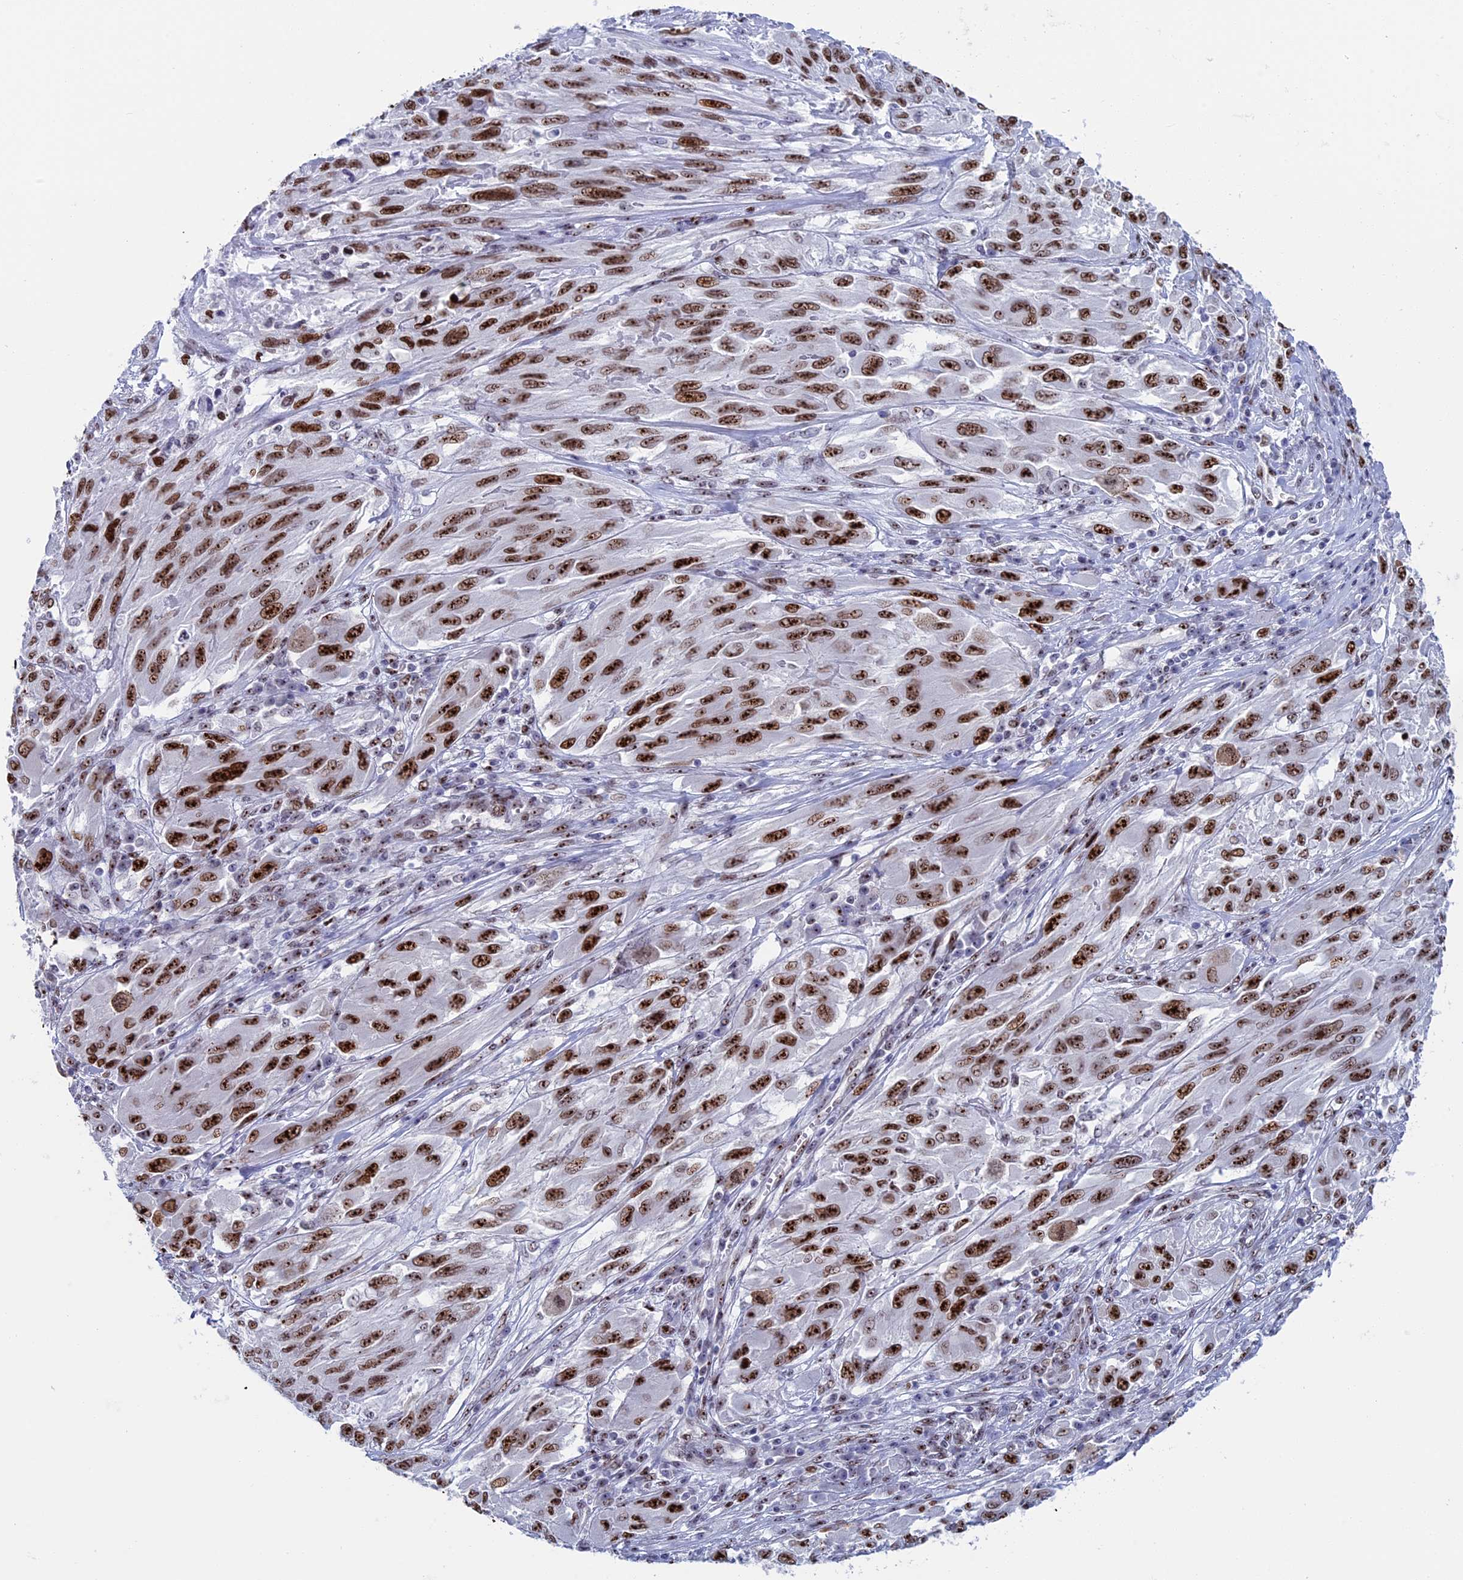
{"staining": {"intensity": "strong", "quantity": ">75%", "location": "nuclear"}, "tissue": "melanoma", "cell_type": "Tumor cells", "image_type": "cancer", "snomed": [{"axis": "morphology", "description": "Malignant melanoma, NOS"}, {"axis": "topography", "description": "Skin"}], "caption": "Protein expression analysis of human melanoma reveals strong nuclear staining in about >75% of tumor cells. (DAB (3,3'-diaminobenzidine) IHC, brown staining for protein, blue staining for nuclei).", "gene": "CCDC86", "patient": {"sex": "female", "age": 91}}